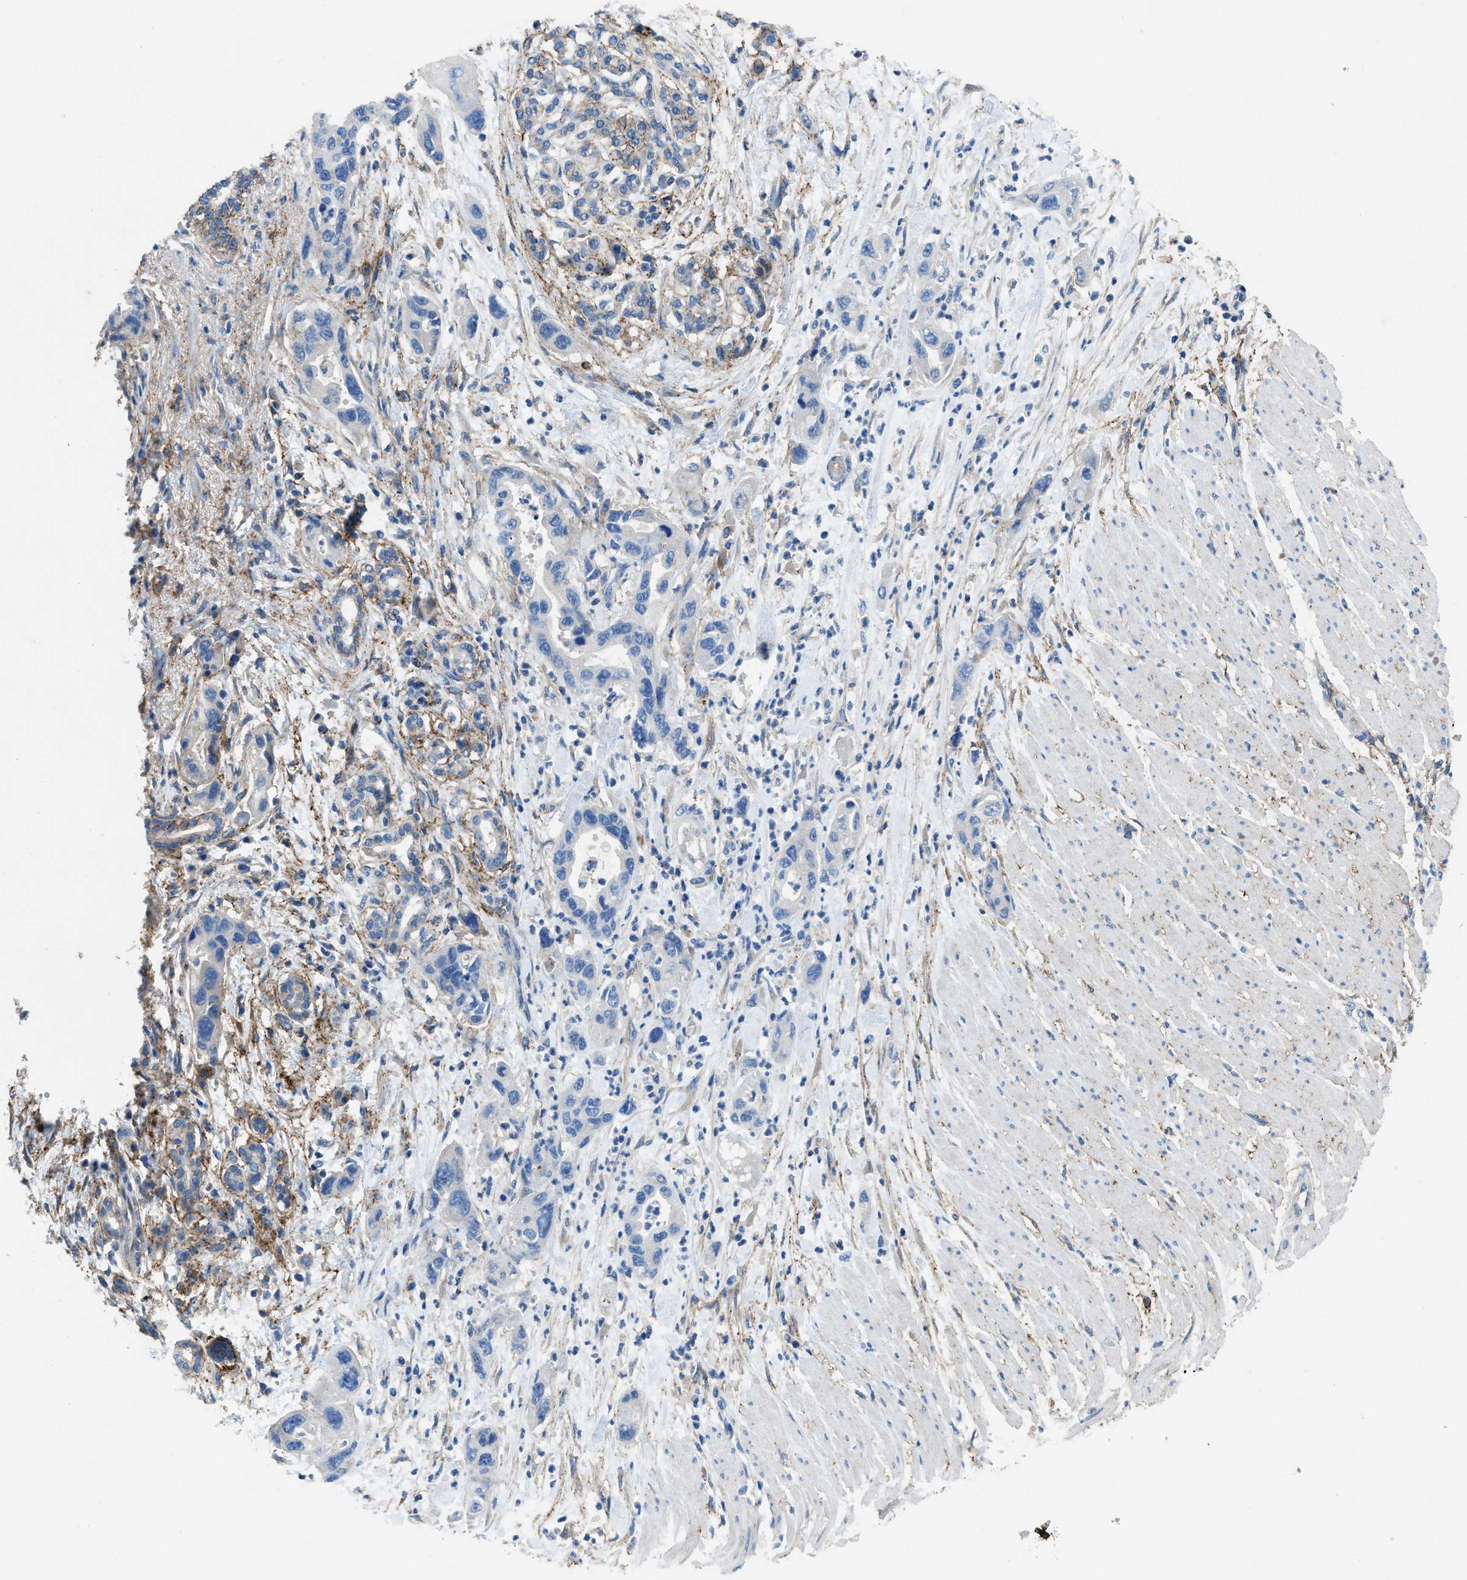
{"staining": {"intensity": "negative", "quantity": "none", "location": "none"}, "tissue": "pancreatic cancer", "cell_type": "Tumor cells", "image_type": "cancer", "snomed": [{"axis": "morphology", "description": "Normal tissue, NOS"}, {"axis": "morphology", "description": "Adenocarcinoma, NOS"}, {"axis": "topography", "description": "Pancreas"}], "caption": "Pancreatic cancer stained for a protein using immunohistochemistry (IHC) demonstrates no staining tumor cells.", "gene": "PTGFRN", "patient": {"sex": "female", "age": 71}}